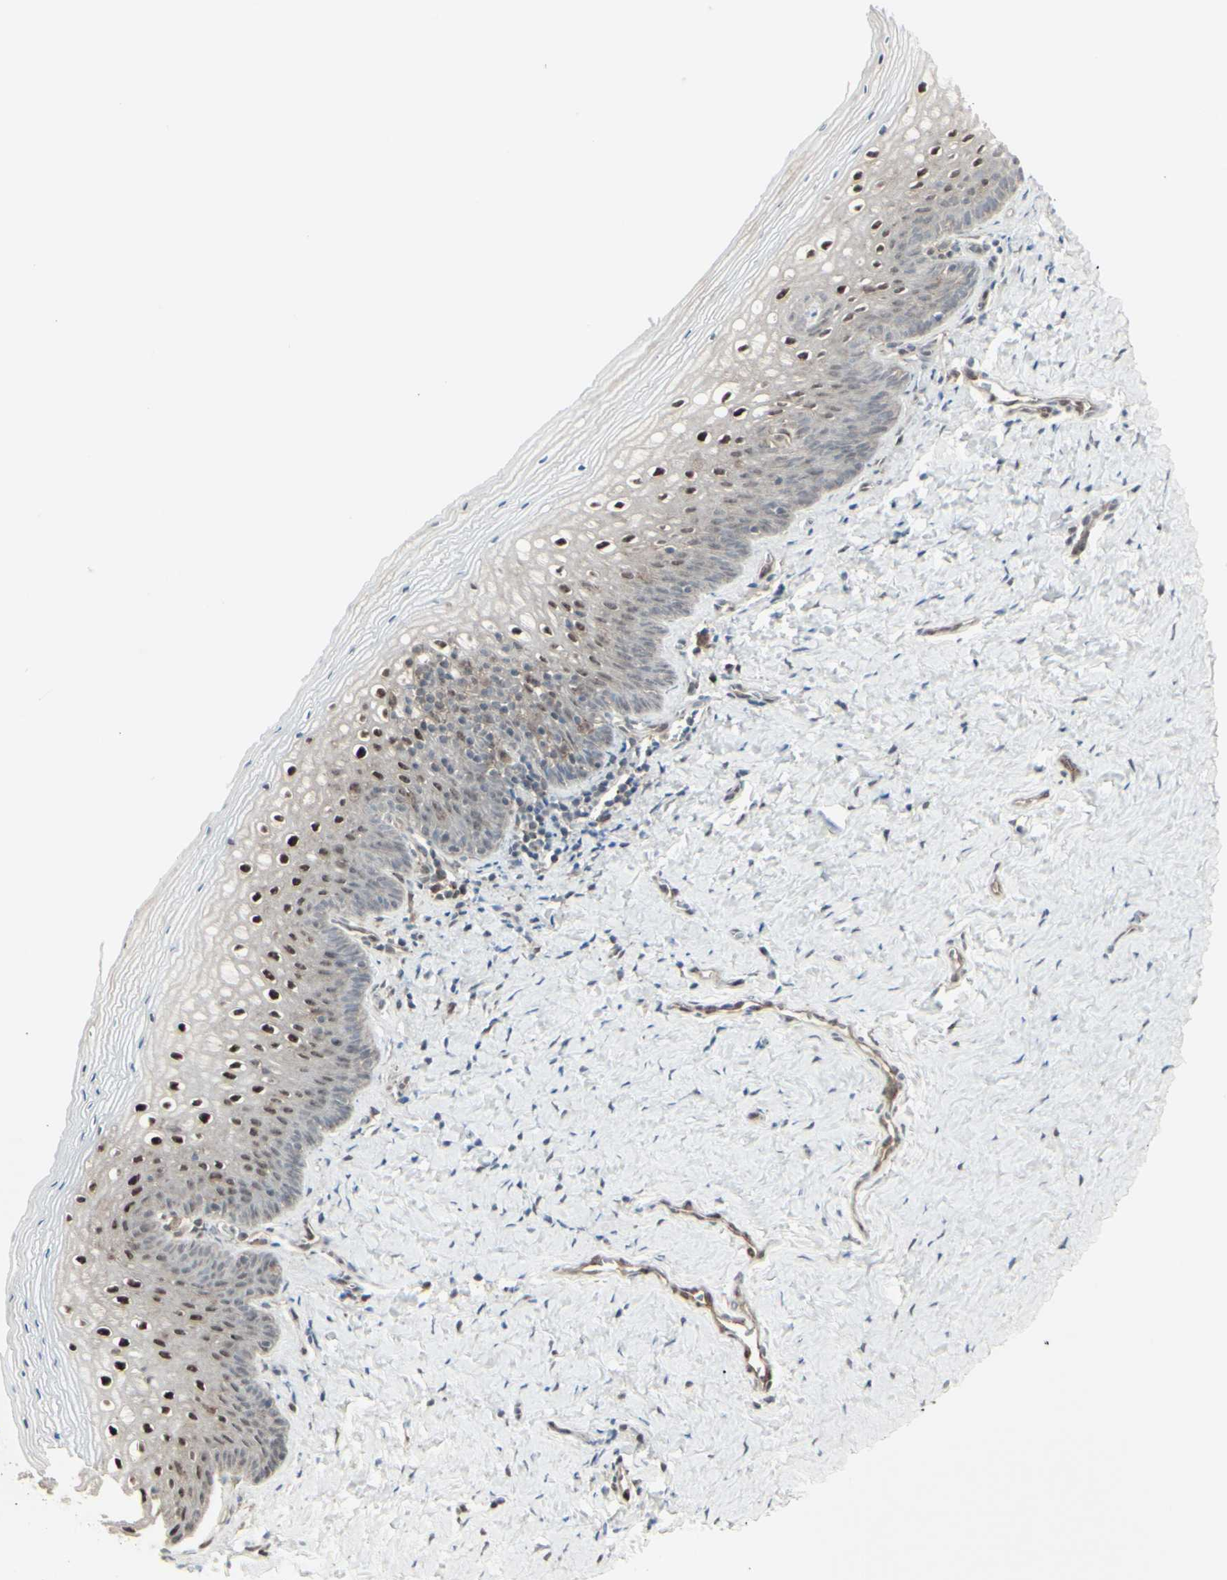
{"staining": {"intensity": "moderate", "quantity": "25%-75%", "location": "nuclear"}, "tissue": "vagina", "cell_type": "Squamous epithelial cells", "image_type": "normal", "snomed": [{"axis": "morphology", "description": "Normal tissue, NOS"}, {"axis": "topography", "description": "Vagina"}], "caption": "Protein staining by immunohistochemistry reveals moderate nuclear positivity in approximately 25%-75% of squamous epithelial cells in unremarkable vagina. The staining is performed using DAB brown chromogen to label protein expression. The nuclei are counter-stained blue using hematoxylin.", "gene": "CD33", "patient": {"sex": "female", "age": 46}}